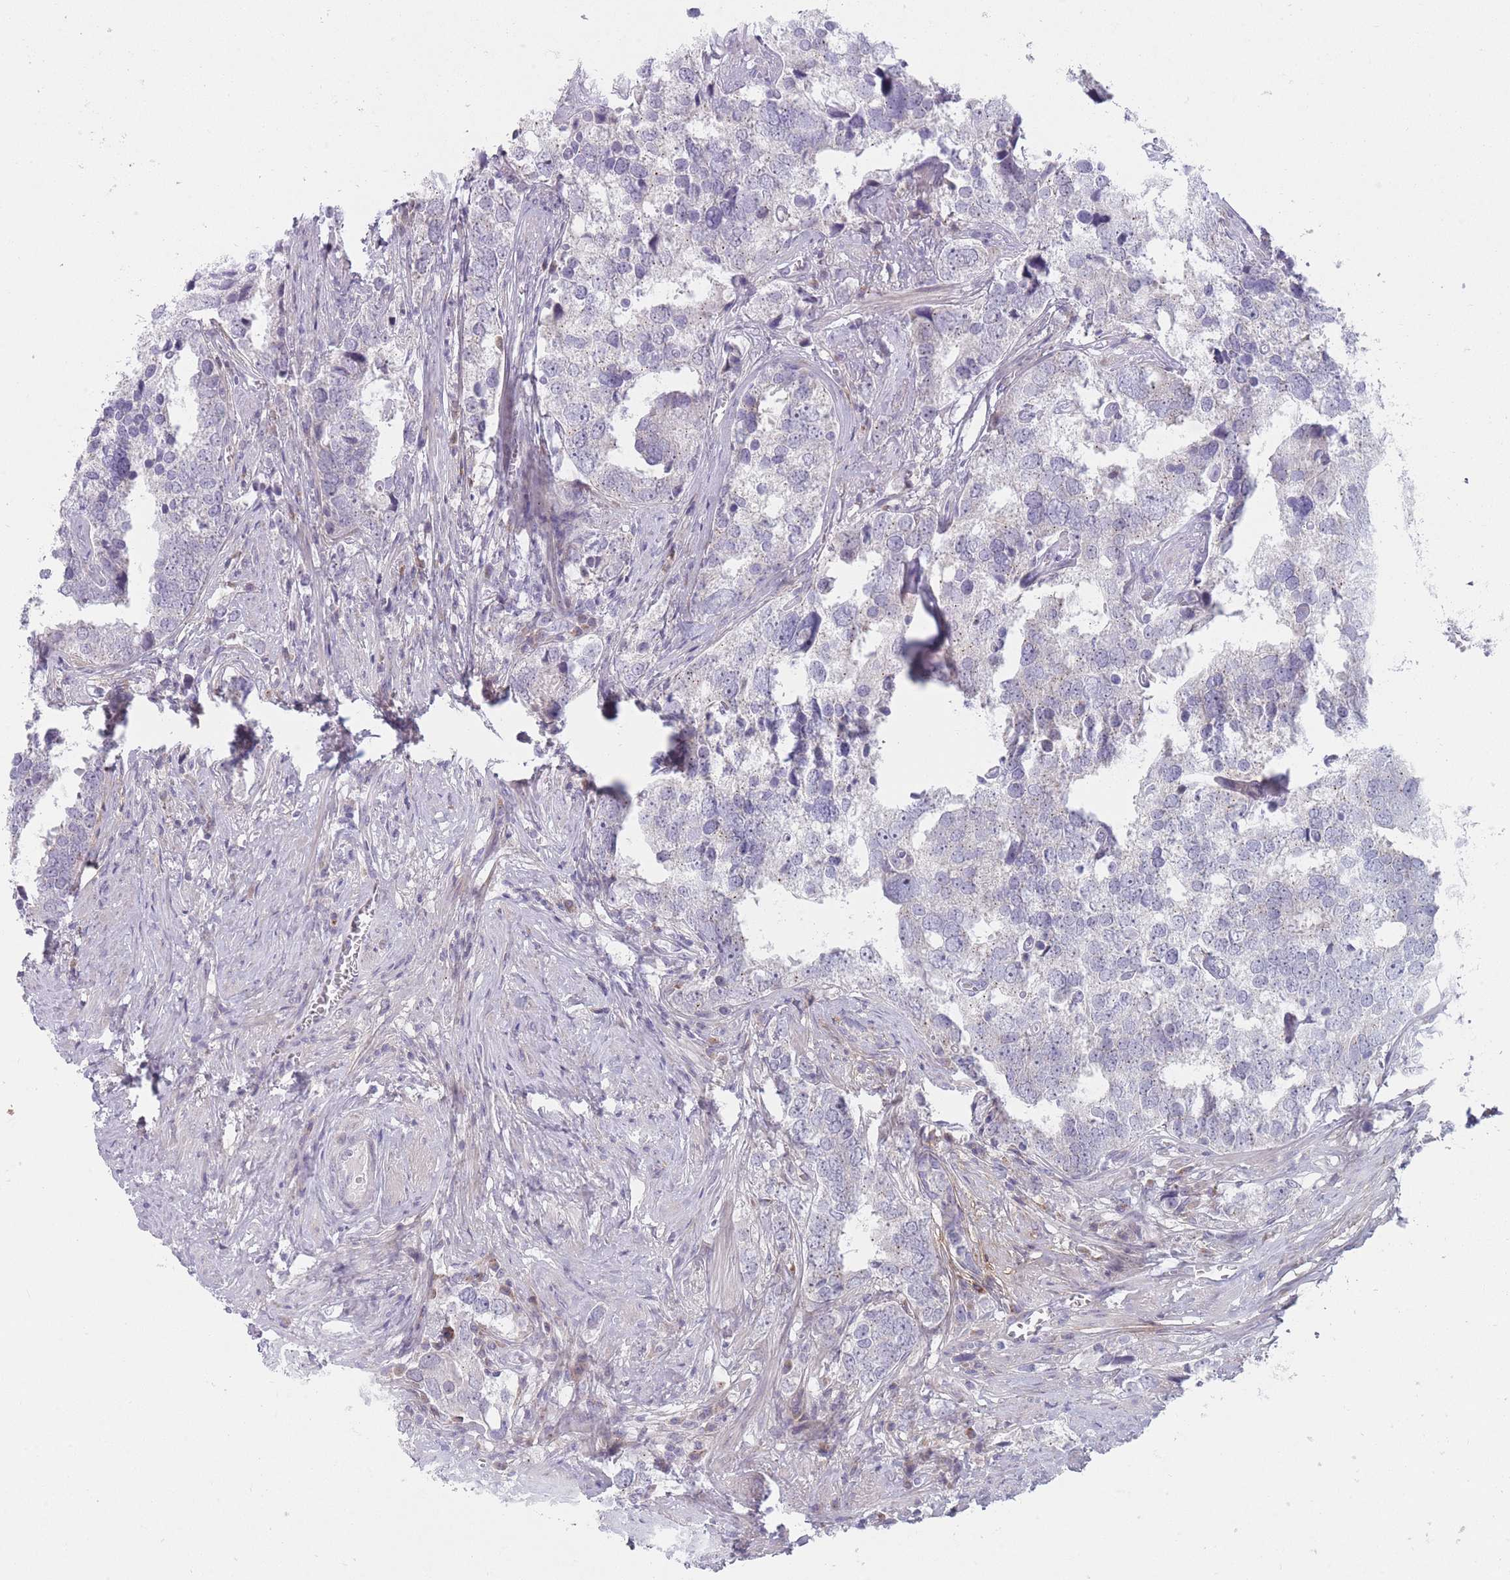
{"staining": {"intensity": "negative", "quantity": "none", "location": "none"}, "tissue": "prostate cancer", "cell_type": "Tumor cells", "image_type": "cancer", "snomed": [{"axis": "morphology", "description": "Adenocarcinoma, High grade"}, {"axis": "topography", "description": "Prostate"}], "caption": "DAB (3,3'-diaminobenzidine) immunohistochemical staining of human prostate adenocarcinoma (high-grade) displays no significant staining in tumor cells.", "gene": "PAIP2B", "patient": {"sex": "male", "age": 71}}